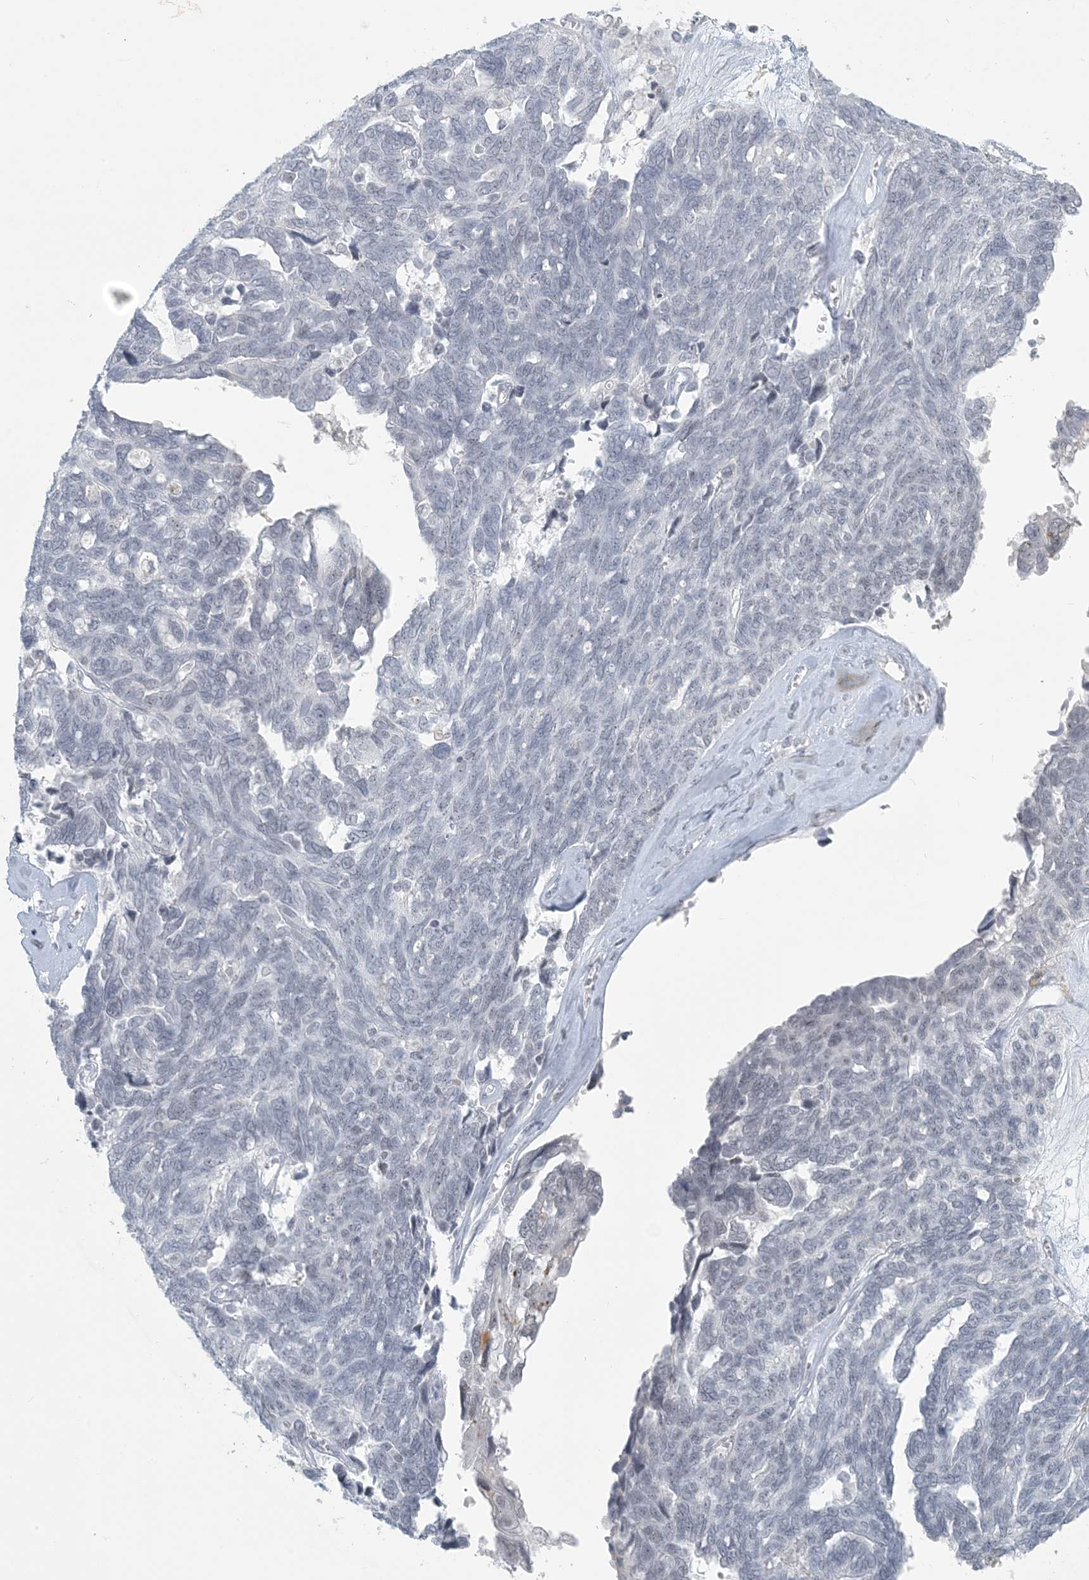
{"staining": {"intensity": "negative", "quantity": "none", "location": "none"}, "tissue": "ovarian cancer", "cell_type": "Tumor cells", "image_type": "cancer", "snomed": [{"axis": "morphology", "description": "Cystadenocarcinoma, serous, NOS"}, {"axis": "topography", "description": "Ovary"}], "caption": "IHC image of serous cystadenocarcinoma (ovarian) stained for a protein (brown), which shows no positivity in tumor cells. The staining was performed using DAB (3,3'-diaminobenzidine) to visualize the protein expression in brown, while the nuclei were stained in blue with hematoxylin (Magnification: 20x).", "gene": "SCML1", "patient": {"sex": "female", "age": 79}}